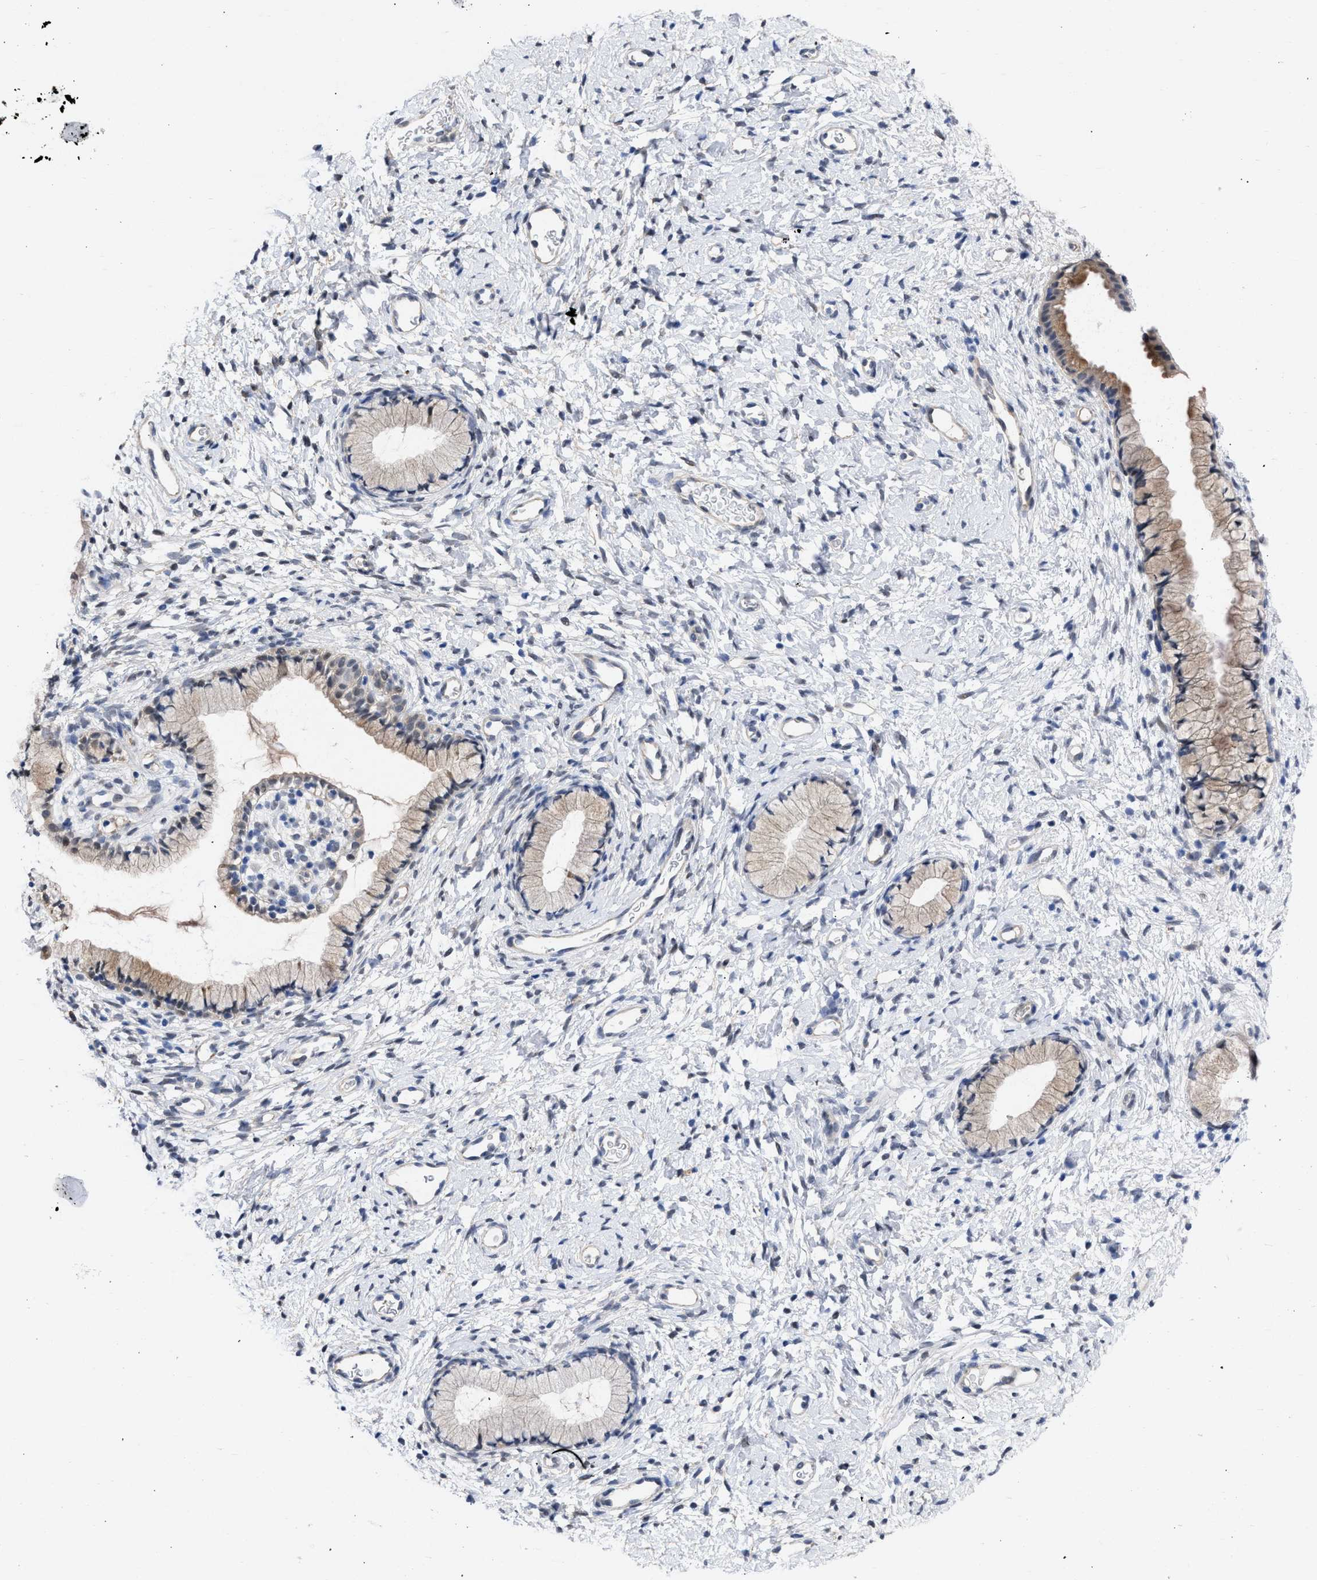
{"staining": {"intensity": "moderate", "quantity": "25%-75%", "location": "cytoplasmic/membranous"}, "tissue": "cervix", "cell_type": "Glandular cells", "image_type": "normal", "snomed": [{"axis": "morphology", "description": "Normal tissue, NOS"}, {"axis": "topography", "description": "Cervix"}], "caption": "Benign cervix was stained to show a protein in brown. There is medium levels of moderate cytoplasmic/membranous staining in about 25%-75% of glandular cells. Nuclei are stained in blue.", "gene": "THRA", "patient": {"sex": "female", "age": 72}}